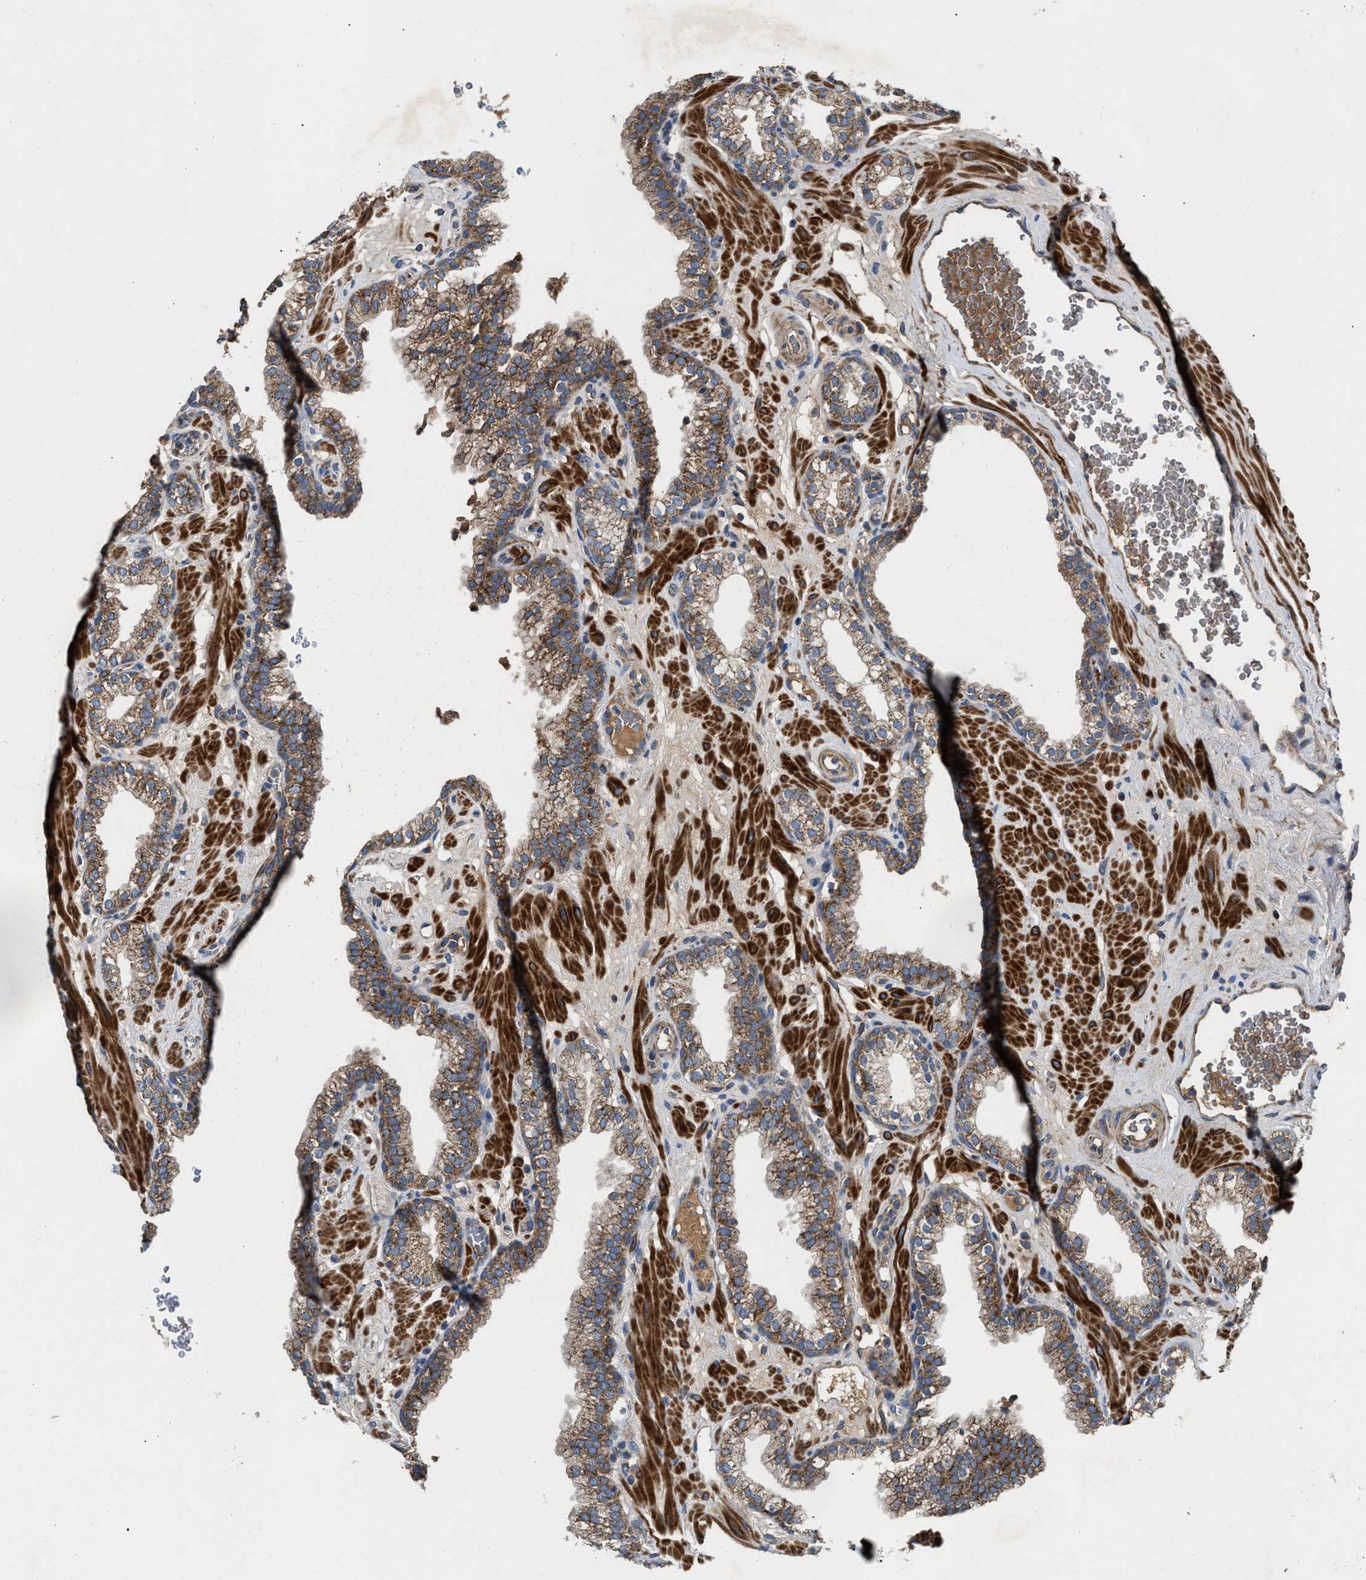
{"staining": {"intensity": "moderate", "quantity": ">75%", "location": "cytoplasmic/membranous"}, "tissue": "prostate", "cell_type": "Glandular cells", "image_type": "normal", "snomed": [{"axis": "morphology", "description": "Normal tissue, NOS"}, {"axis": "morphology", "description": "Urothelial carcinoma, Low grade"}, {"axis": "topography", "description": "Urinary bladder"}, {"axis": "topography", "description": "Prostate"}], "caption": "Protein analysis of normal prostate displays moderate cytoplasmic/membranous staining in about >75% of glandular cells. (Brightfield microscopy of DAB IHC at high magnification).", "gene": "TACO1", "patient": {"sex": "male", "age": 60}}